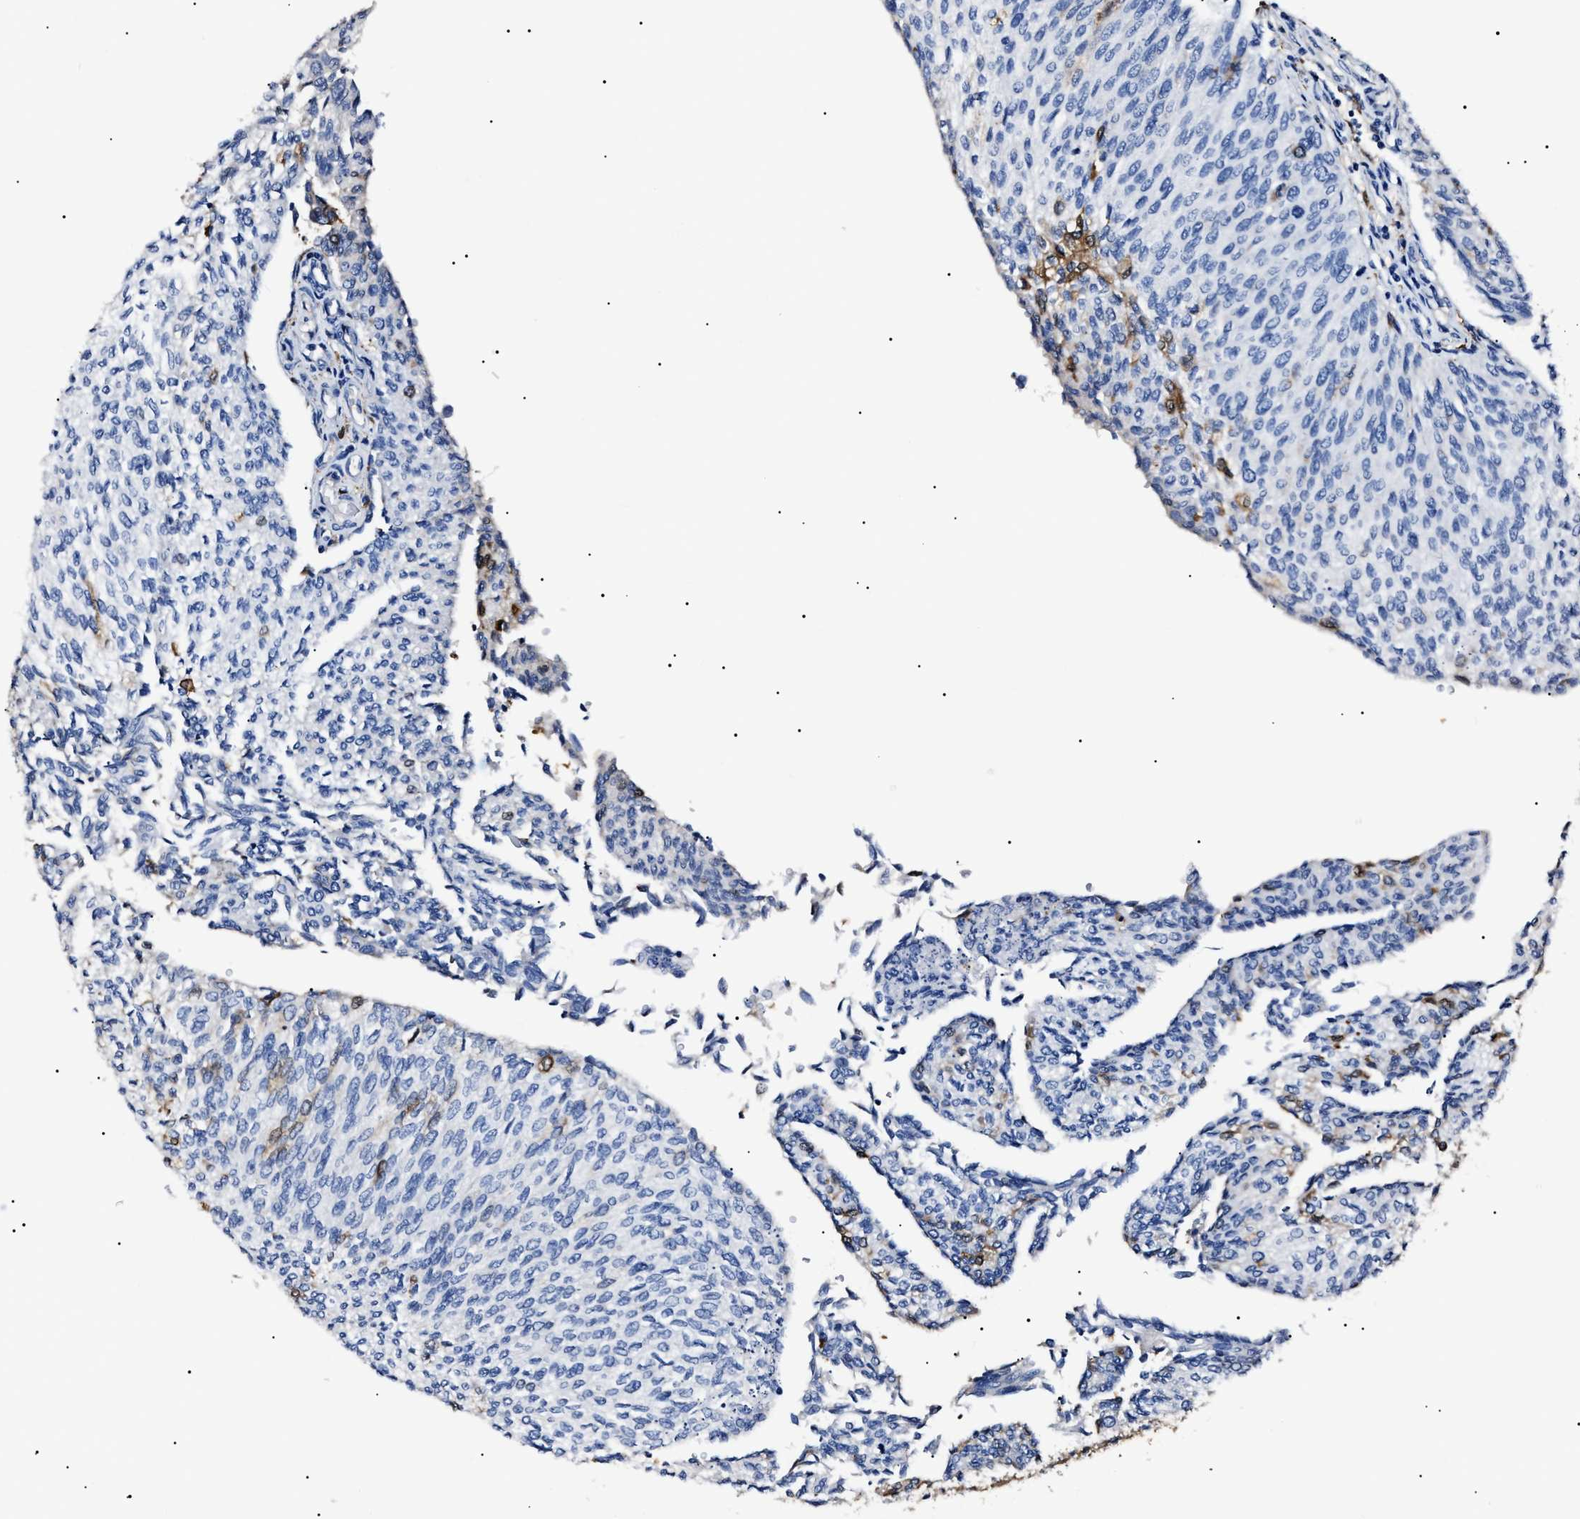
{"staining": {"intensity": "negative", "quantity": "none", "location": "none"}, "tissue": "urothelial cancer", "cell_type": "Tumor cells", "image_type": "cancer", "snomed": [{"axis": "morphology", "description": "Urothelial carcinoma, Low grade"}, {"axis": "topography", "description": "Urinary bladder"}], "caption": "A high-resolution image shows immunohistochemistry staining of urothelial cancer, which reveals no significant expression in tumor cells. (Immunohistochemistry, brightfield microscopy, high magnification).", "gene": "ALDH1A1", "patient": {"sex": "female", "age": 79}}